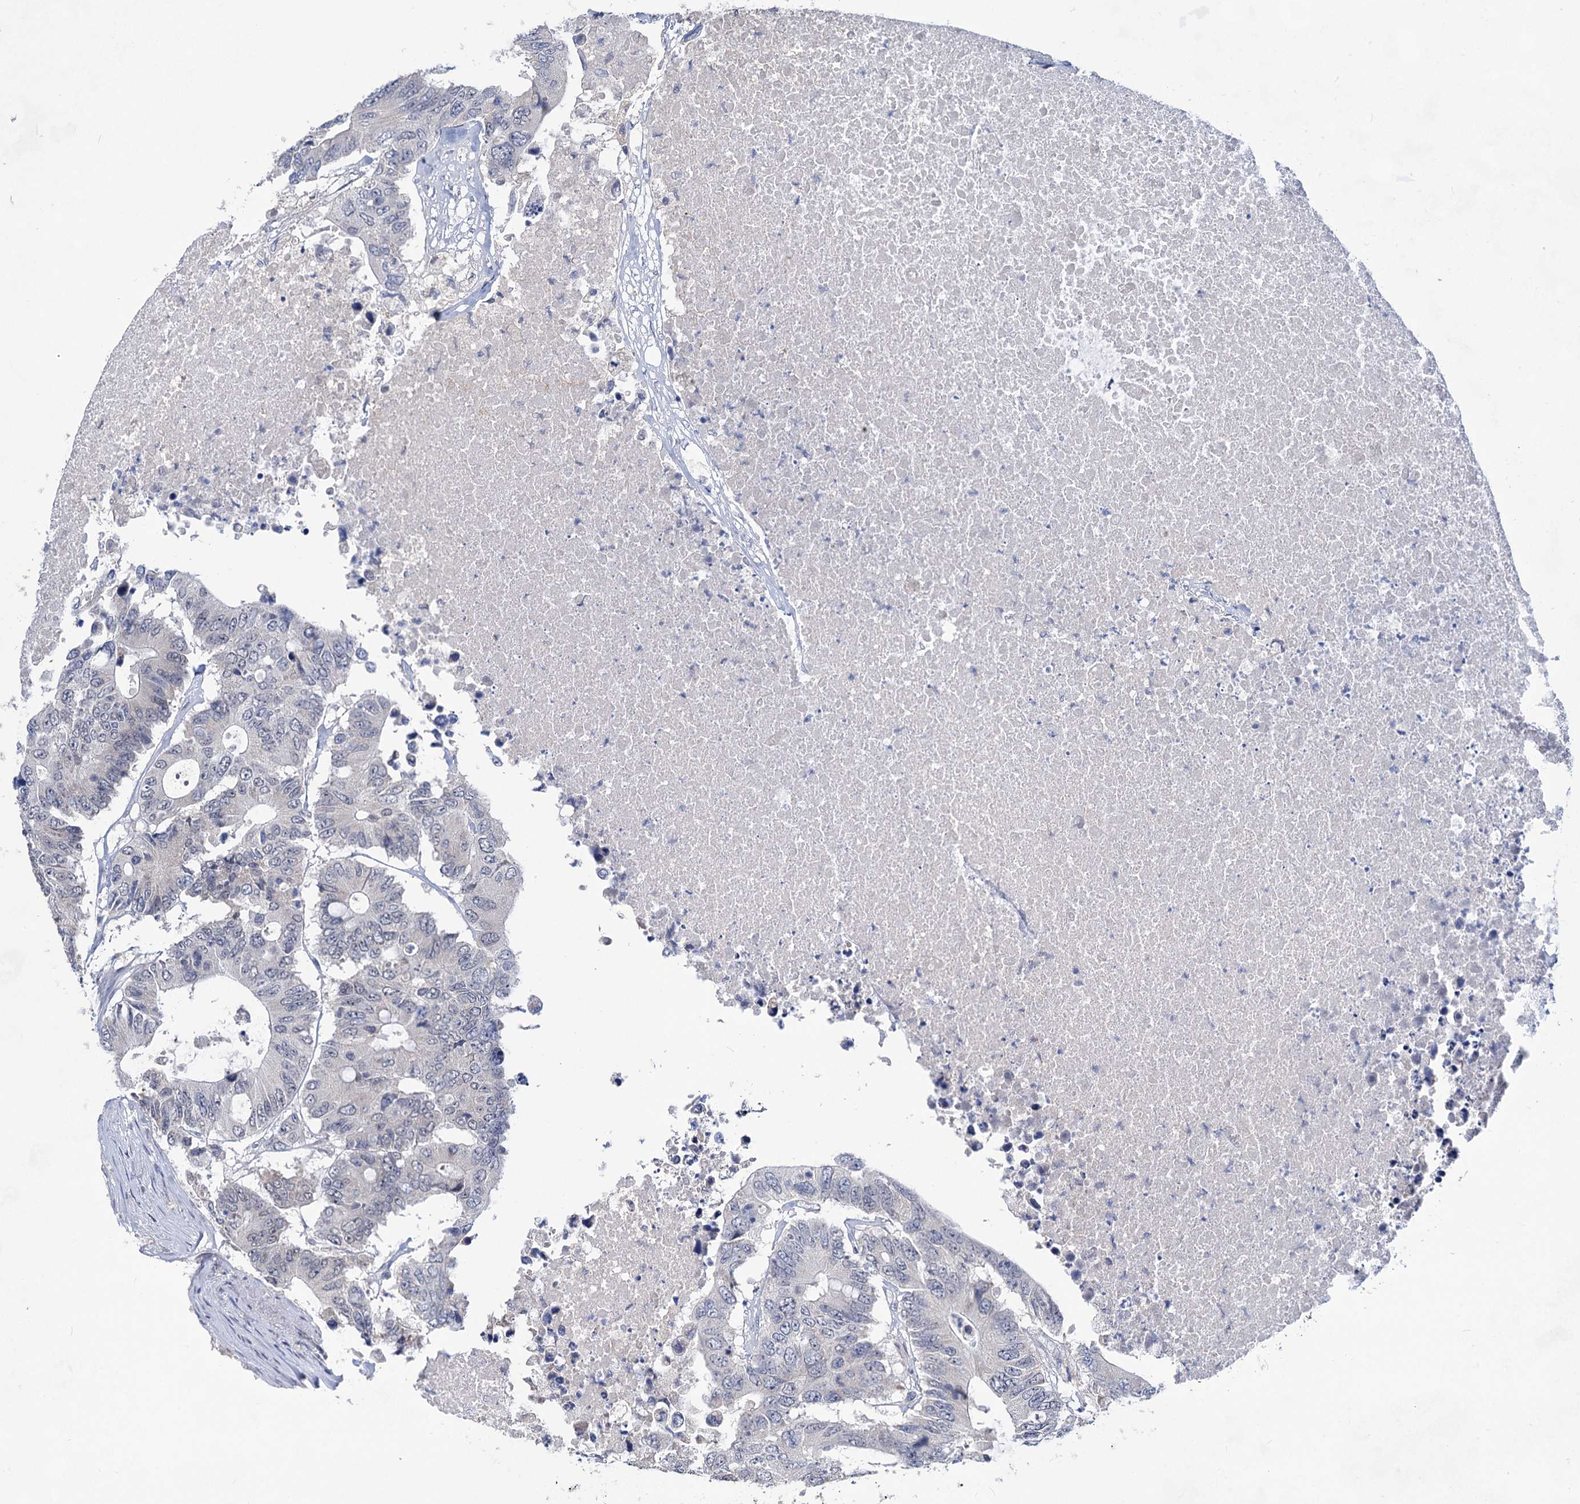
{"staining": {"intensity": "negative", "quantity": "none", "location": "none"}, "tissue": "colorectal cancer", "cell_type": "Tumor cells", "image_type": "cancer", "snomed": [{"axis": "morphology", "description": "Adenocarcinoma, NOS"}, {"axis": "topography", "description": "Colon"}], "caption": "IHC of colorectal cancer (adenocarcinoma) exhibits no staining in tumor cells.", "gene": "TTC17", "patient": {"sex": "male", "age": 71}}